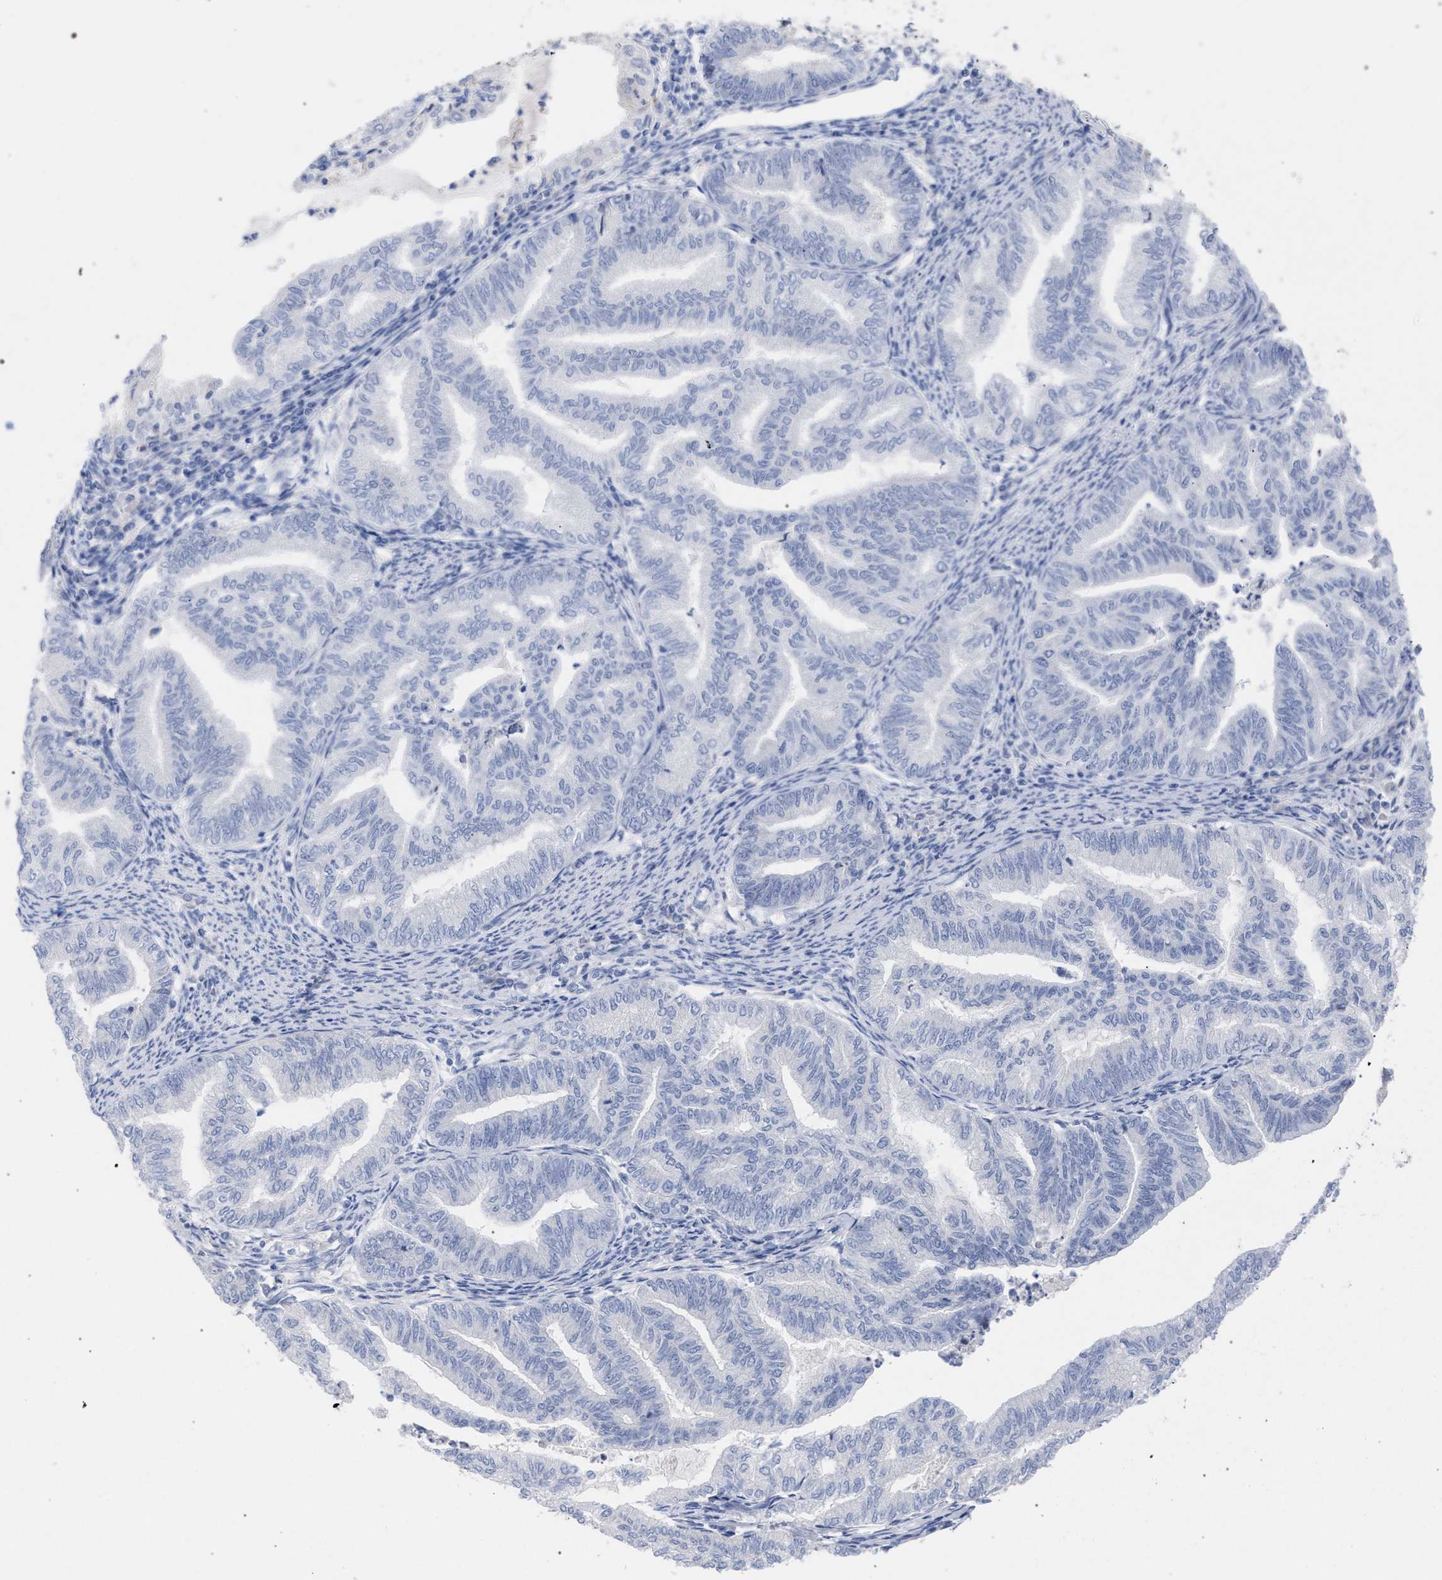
{"staining": {"intensity": "negative", "quantity": "none", "location": "none"}, "tissue": "endometrial cancer", "cell_type": "Tumor cells", "image_type": "cancer", "snomed": [{"axis": "morphology", "description": "Adenocarcinoma, NOS"}, {"axis": "topography", "description": "Endometrium"}], "caption": "IHC histopathology image of neoplastic tissue: human endometrial adenocarcinoma stained with DAB reveals no significant protein expression in tumor cells.", "gene": "FHOD3", "patient": {"sex": "female", "age": 79}}